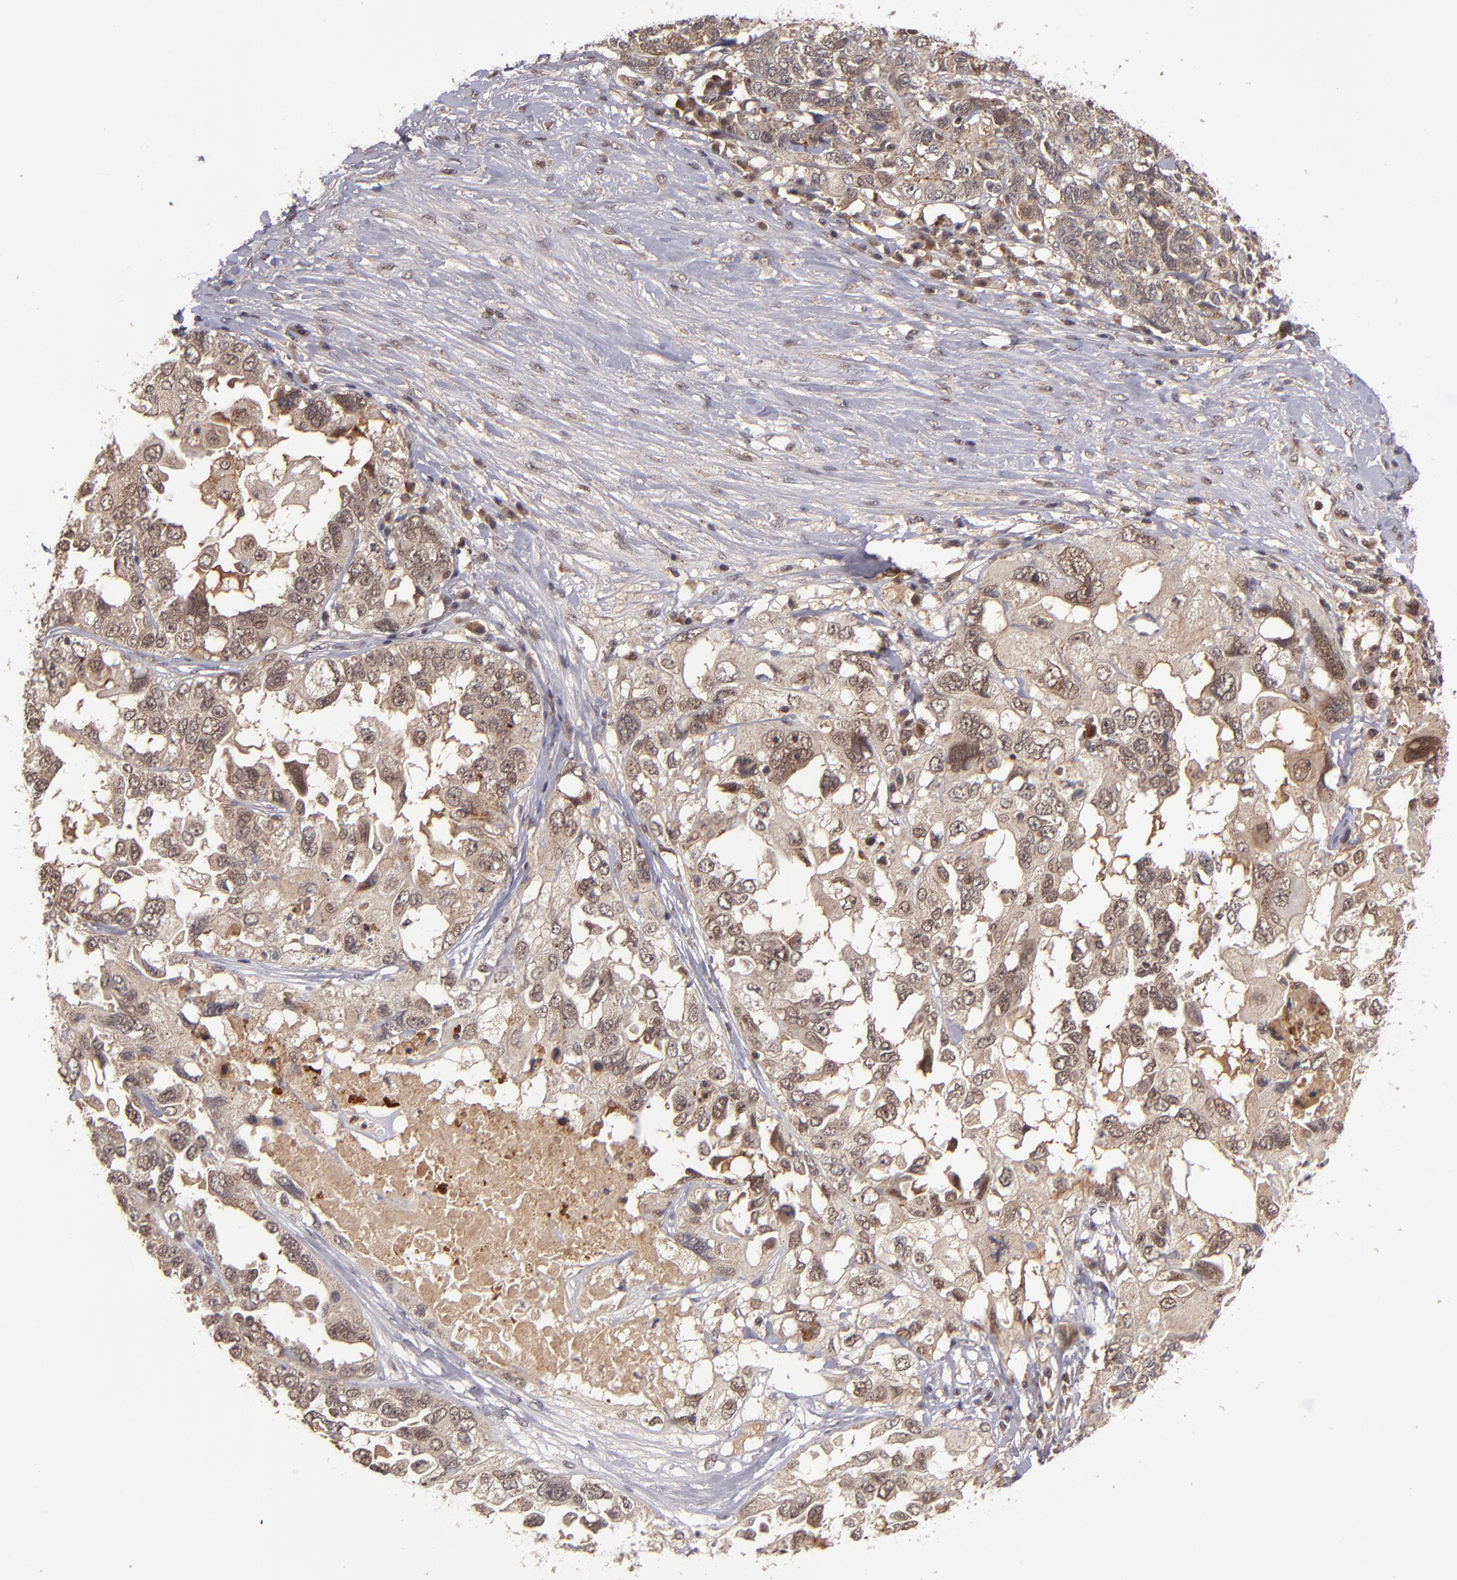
{"staining": {"intensity": "moderate", "quantity": "25%-75%", "location": "cytoplasmic/membranous,nuclear"}, "tissue": "ovarian cancer", "cell_type": "Tumor cells", "image_type": "cancer", "snomed": [{"axis": "morphology", "description": "Cystadenocarcinoma, serous, NOS"}, {"axis": "topography", "description": "Ovary"}], "caption": "Protein expression analysis of ovarian serous cystadenocarcinoma displays moderate cytoplasmic/membranous and nuclear positivity in approximately 25%-75% of tumor cells. The staining was performed using DAB, with brown indicating positive protein expression. Nuclei are stained blue with hematoxylin.", "gene": "EP300", "patient": {"sex": "female", "age": 82}}